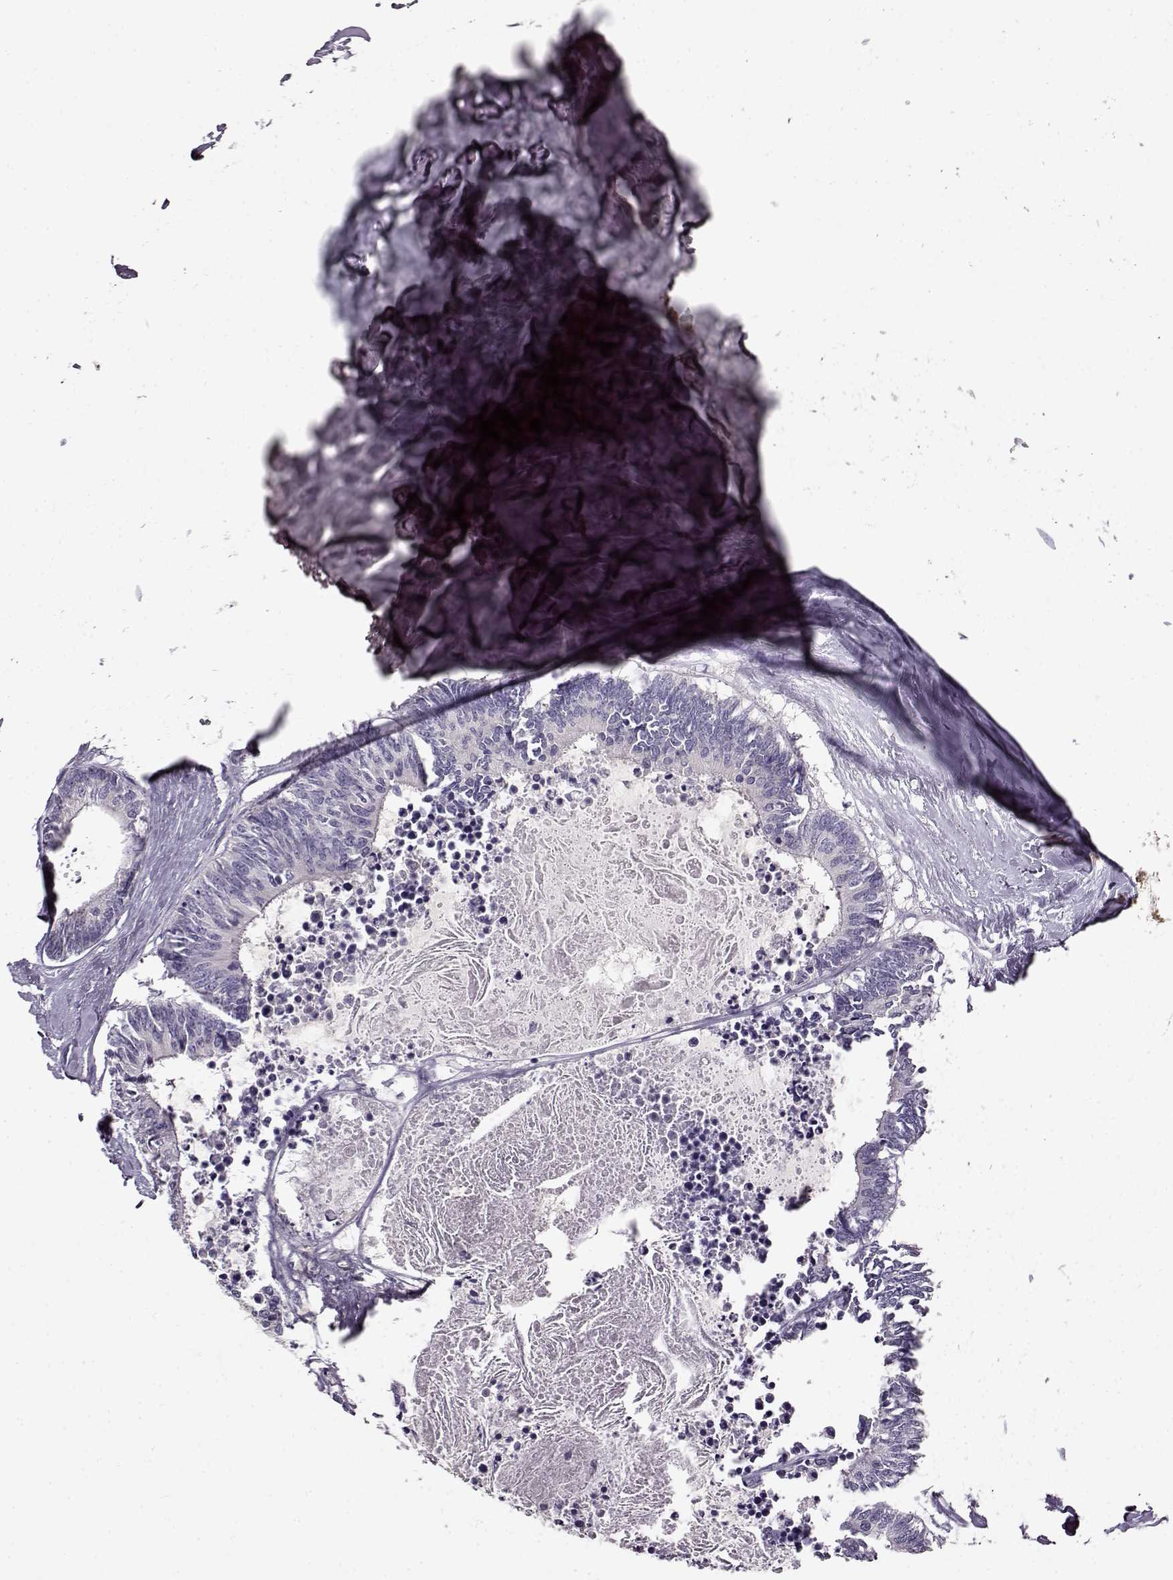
{"staining": {"intensity": "negative", "quantity": "none", "location": "none"}, "tissue": "colorectal cancer", "cell_type": "Tumor cells", "image_type": "cancer", "snomed": [{"axis": "morphology", "description": "Adenocarcinoma, NOS"}, {"axis": "topography", "description": "Colon"}, {"axis": "topography", "description": "Rectum"}], "caption": "The micrograph reveals no staining of tumor cells in colorectal cancer (adenocarcinoma). The staining is performed using DAB brown chromogen with nuclei counter-stained in using hematoxylin.", "gene": "RP1L1", "patient": {"sex": "male", "age": 57}}